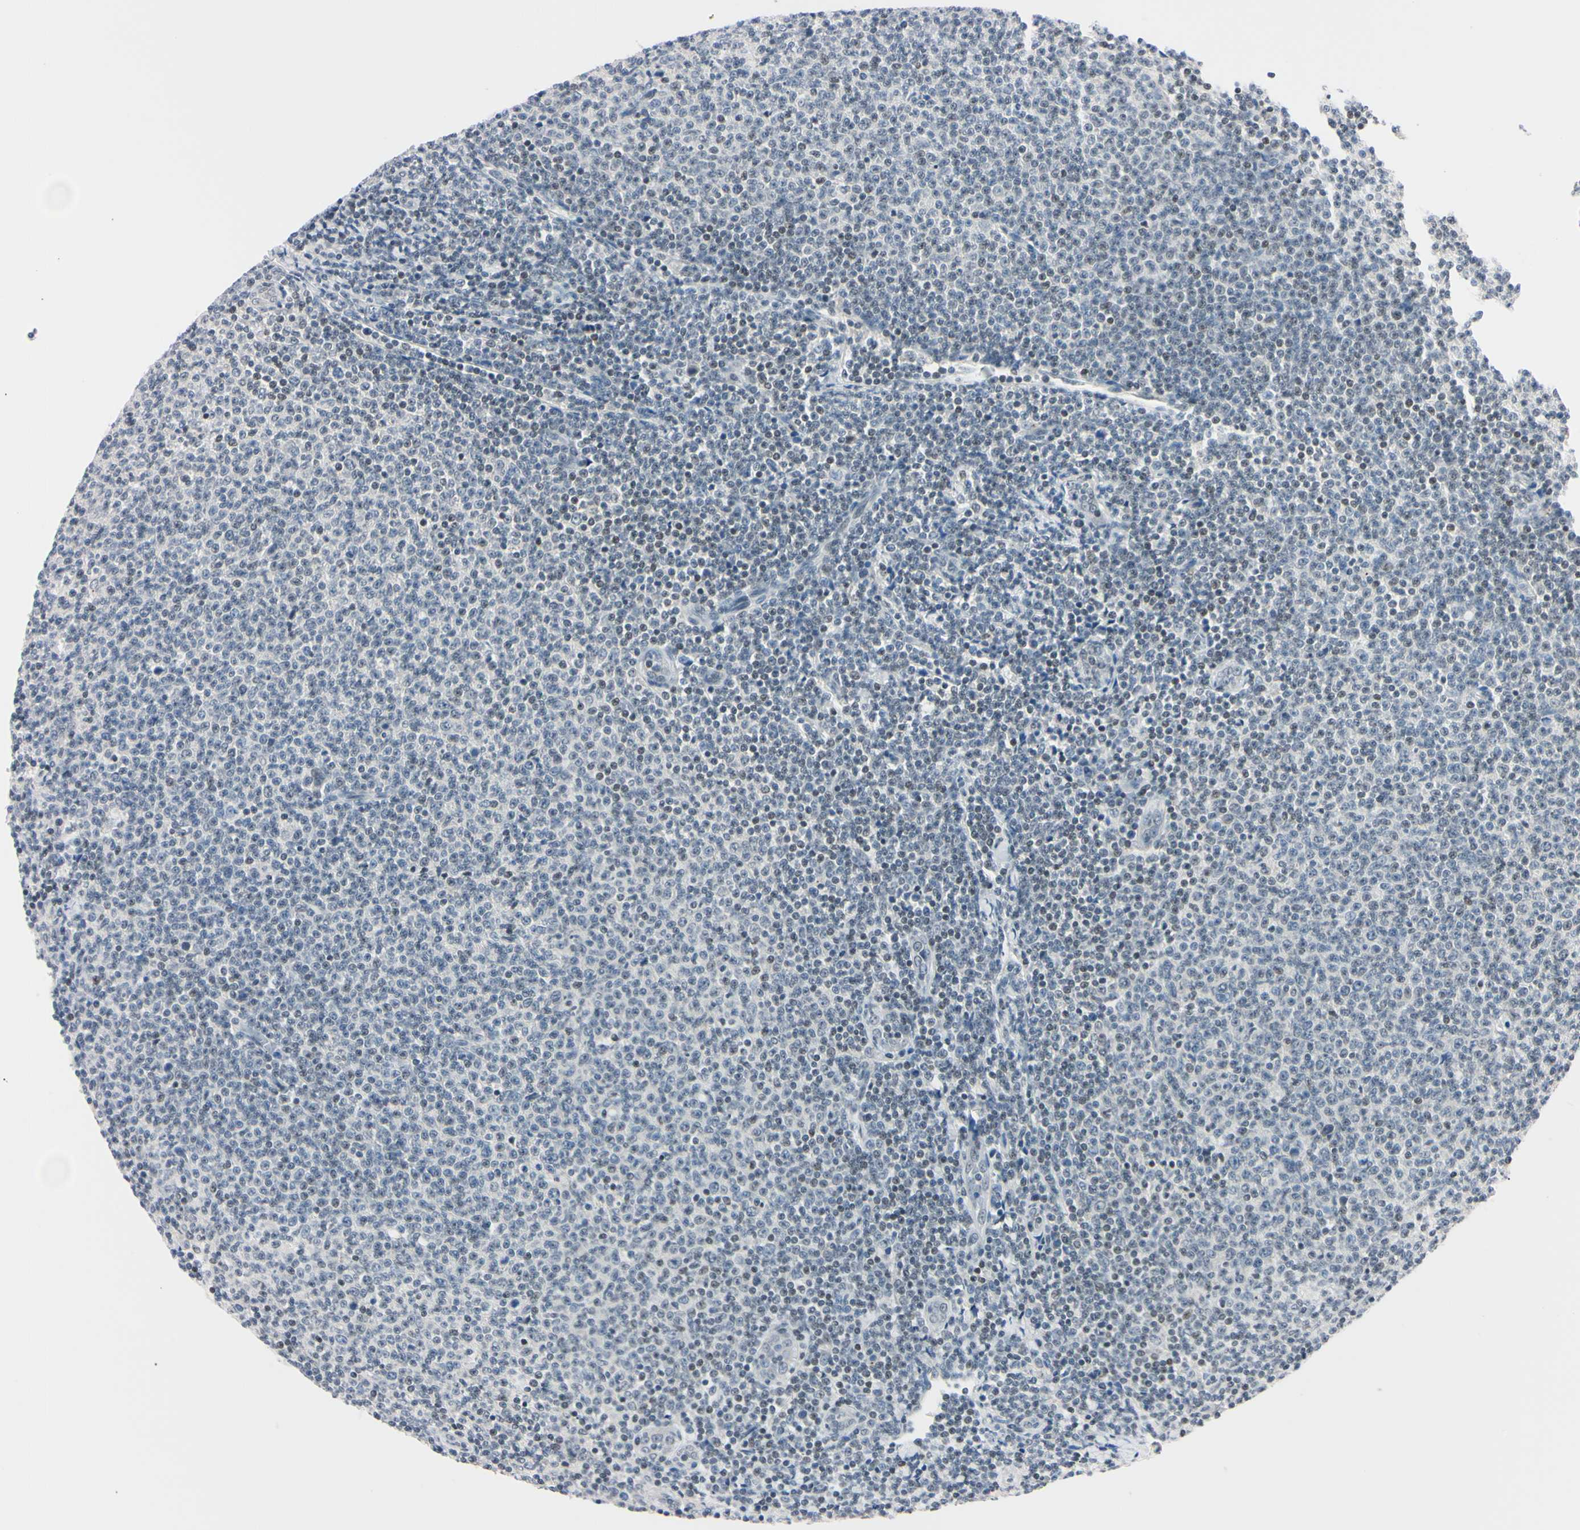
{"staining": {"intensity": "negative", "quantity": "none", "location": "none"}, "tissue": "lymphoma", "cell_type": "Tumor cells", "image_type": "cancer", "snomed": [{"axis": "morphology", "description": "Malignant lymphoma, non-Hodgkin's type, Low grade"}, {"axis": "topography", "description": "Lymph node"}], "caption": "An immunohistochemistry micrograph of malignant lymphoma, non-Hodgkin's type (low-grade) is shown. There is no staining in tumor cells of malignant lymphoma, non-Hodgkin's type (low-grade).", "gene": "C1orf174", "patient": {"sex": "male", "age": 66}}